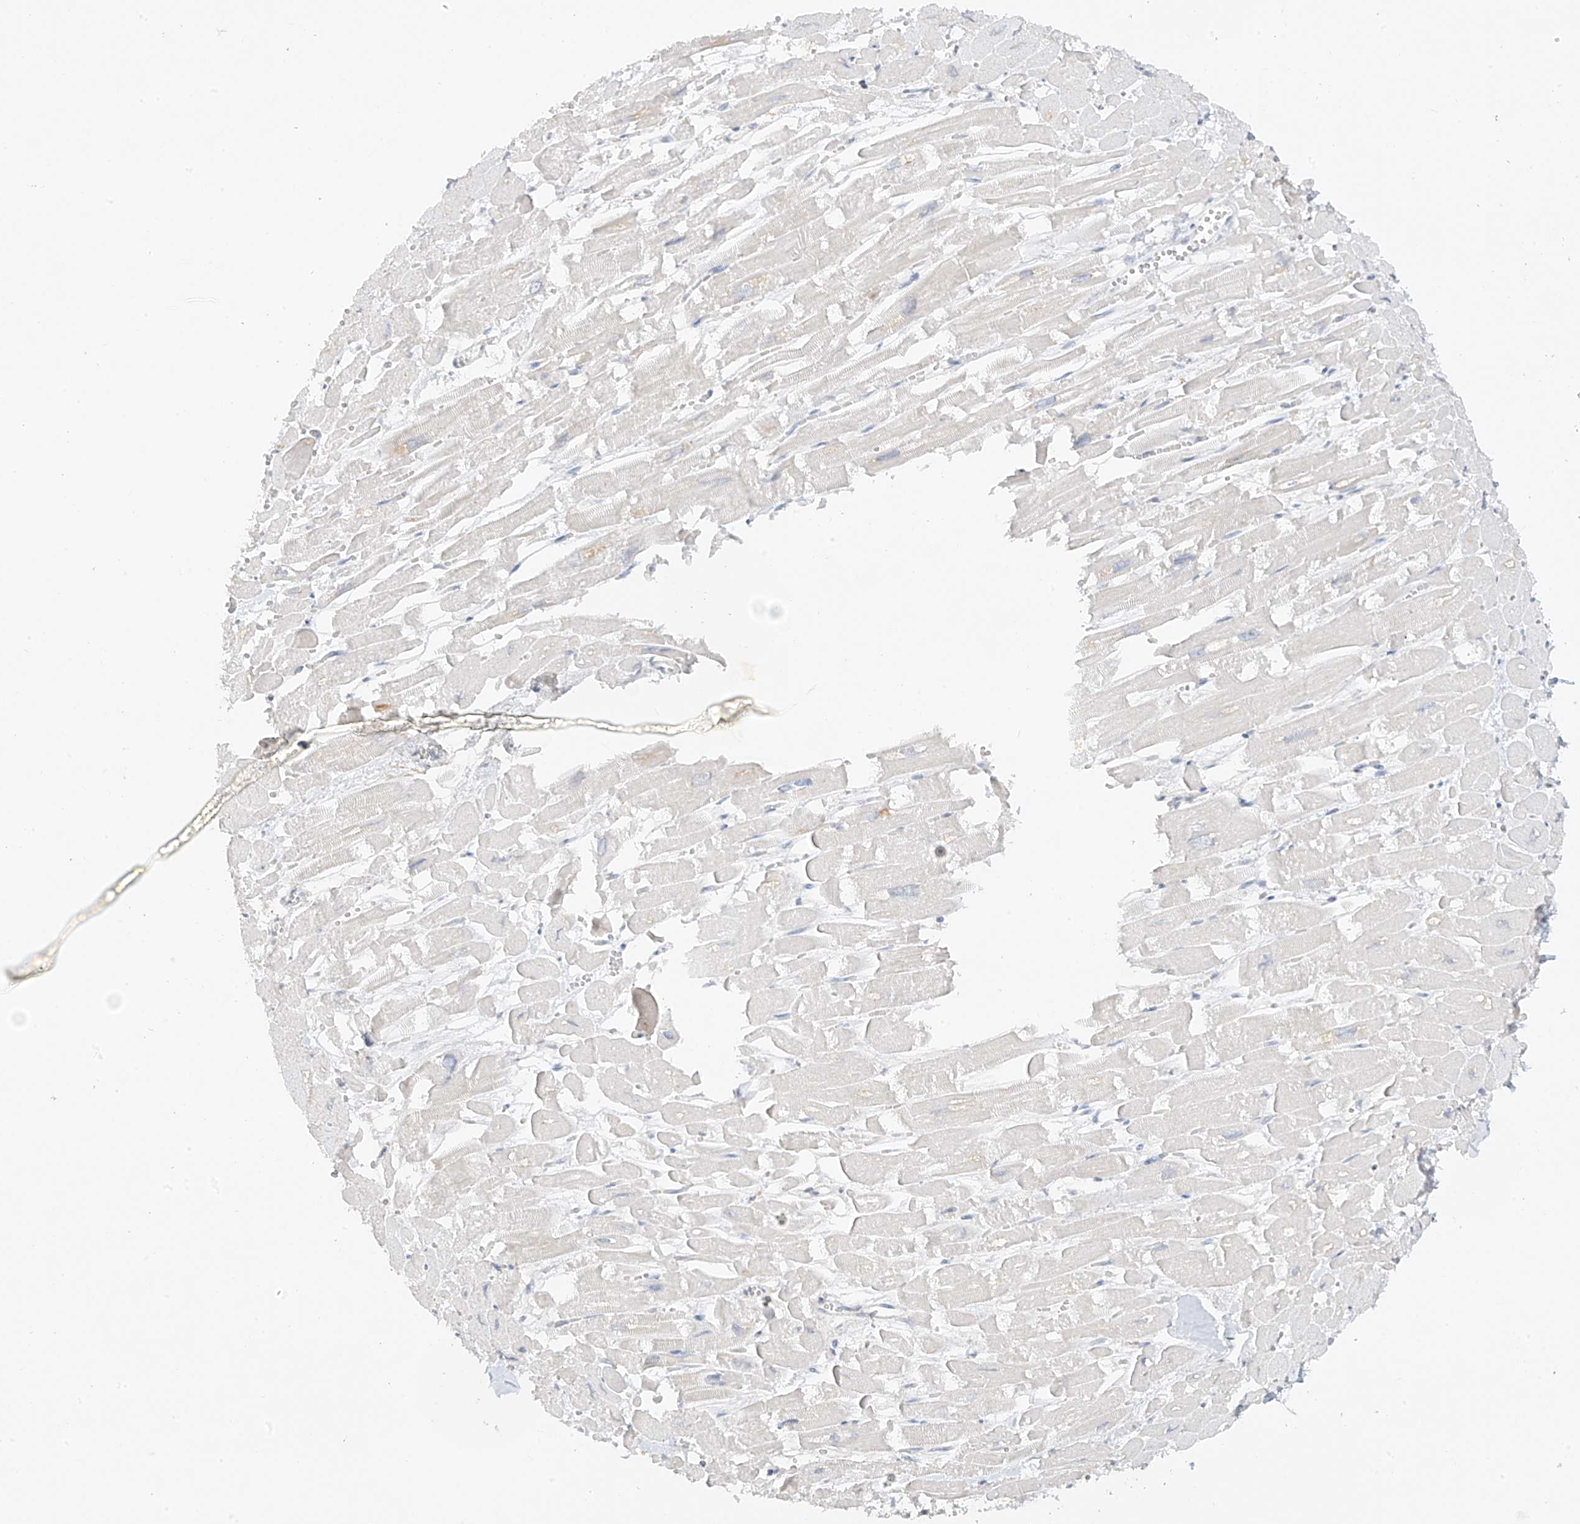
{"staining": {"intensity": "weak", "quantity": "<25%", "location": "cytoplasmic/membranous"}, "tissue": "heart muscle", "cell_type": "Cardiomyocytes", "image_type": "normal", "snomed": [{"axis": "morphology", "description": "Normal tissue, NOS"}, {"axis": "topography", "description": "Heart"}], "caption": "The histopathology image reveals no significant positivity in cardiomyocytes of heart muscle. (DAB (3,3'-diaminobenzidine) IHC, high magnification).", "gene": "DCDC2", "patient": {"sex": "male", "age": 54}}